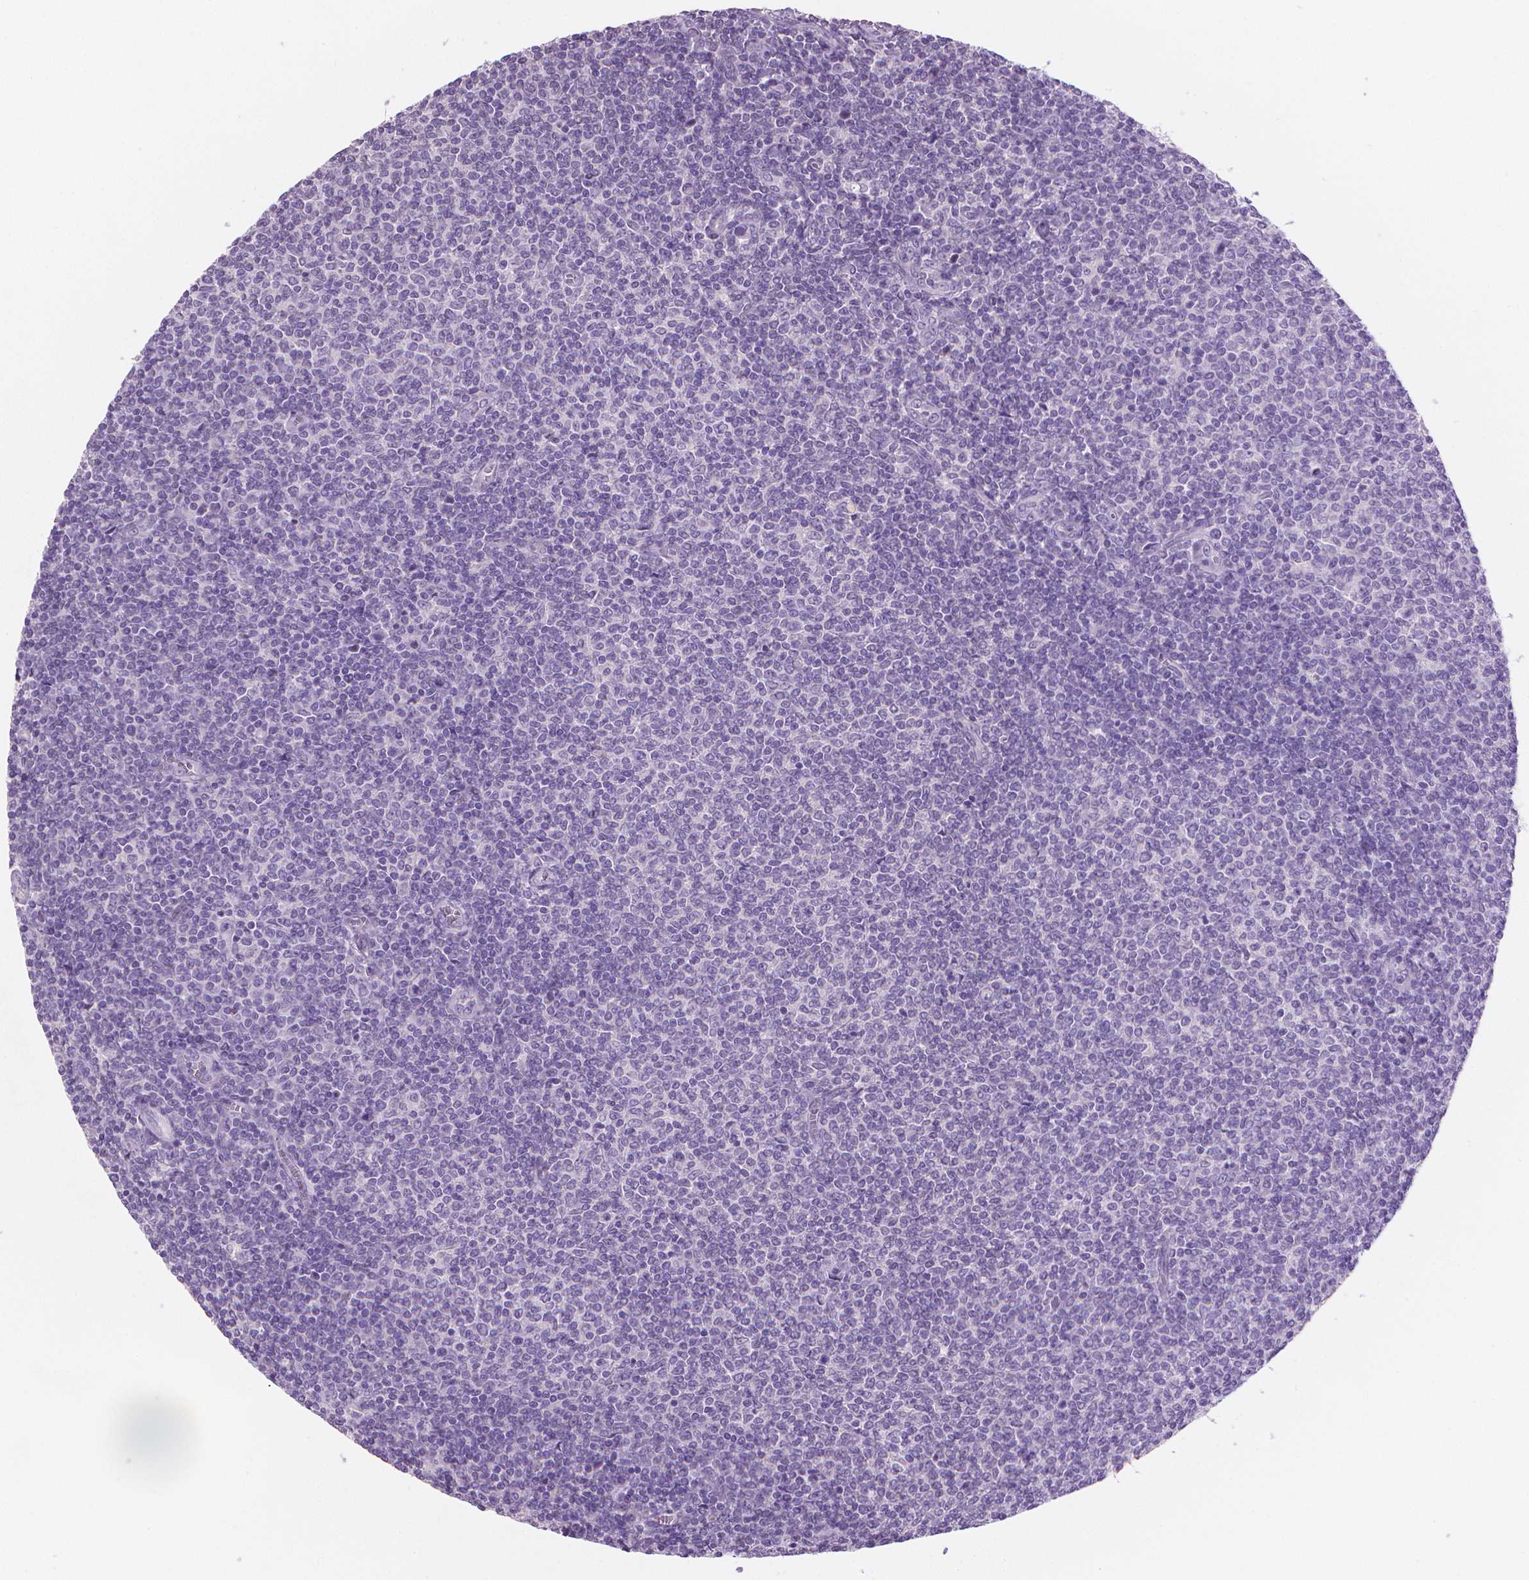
{"staining": {"intensity": "negative", "quantity": "none", "location": "none"}, "tissue": "lymphoma", "cell_type": "Tumor cells", "image_type": "cancer", "snomed": [{"axis": "morphology", "description": "Malignant lymphoma, non-Hodgkin's type, Low grade"}, {"axis": "topography", "description": "Lymph node"}], "caption": "Tumor cells show no significant protein positivity in low-grade malignant lymphoma, non-Hodgkin's type.", "gene": "TNNI2", "patient": {"sex": "male", "age": 52}}